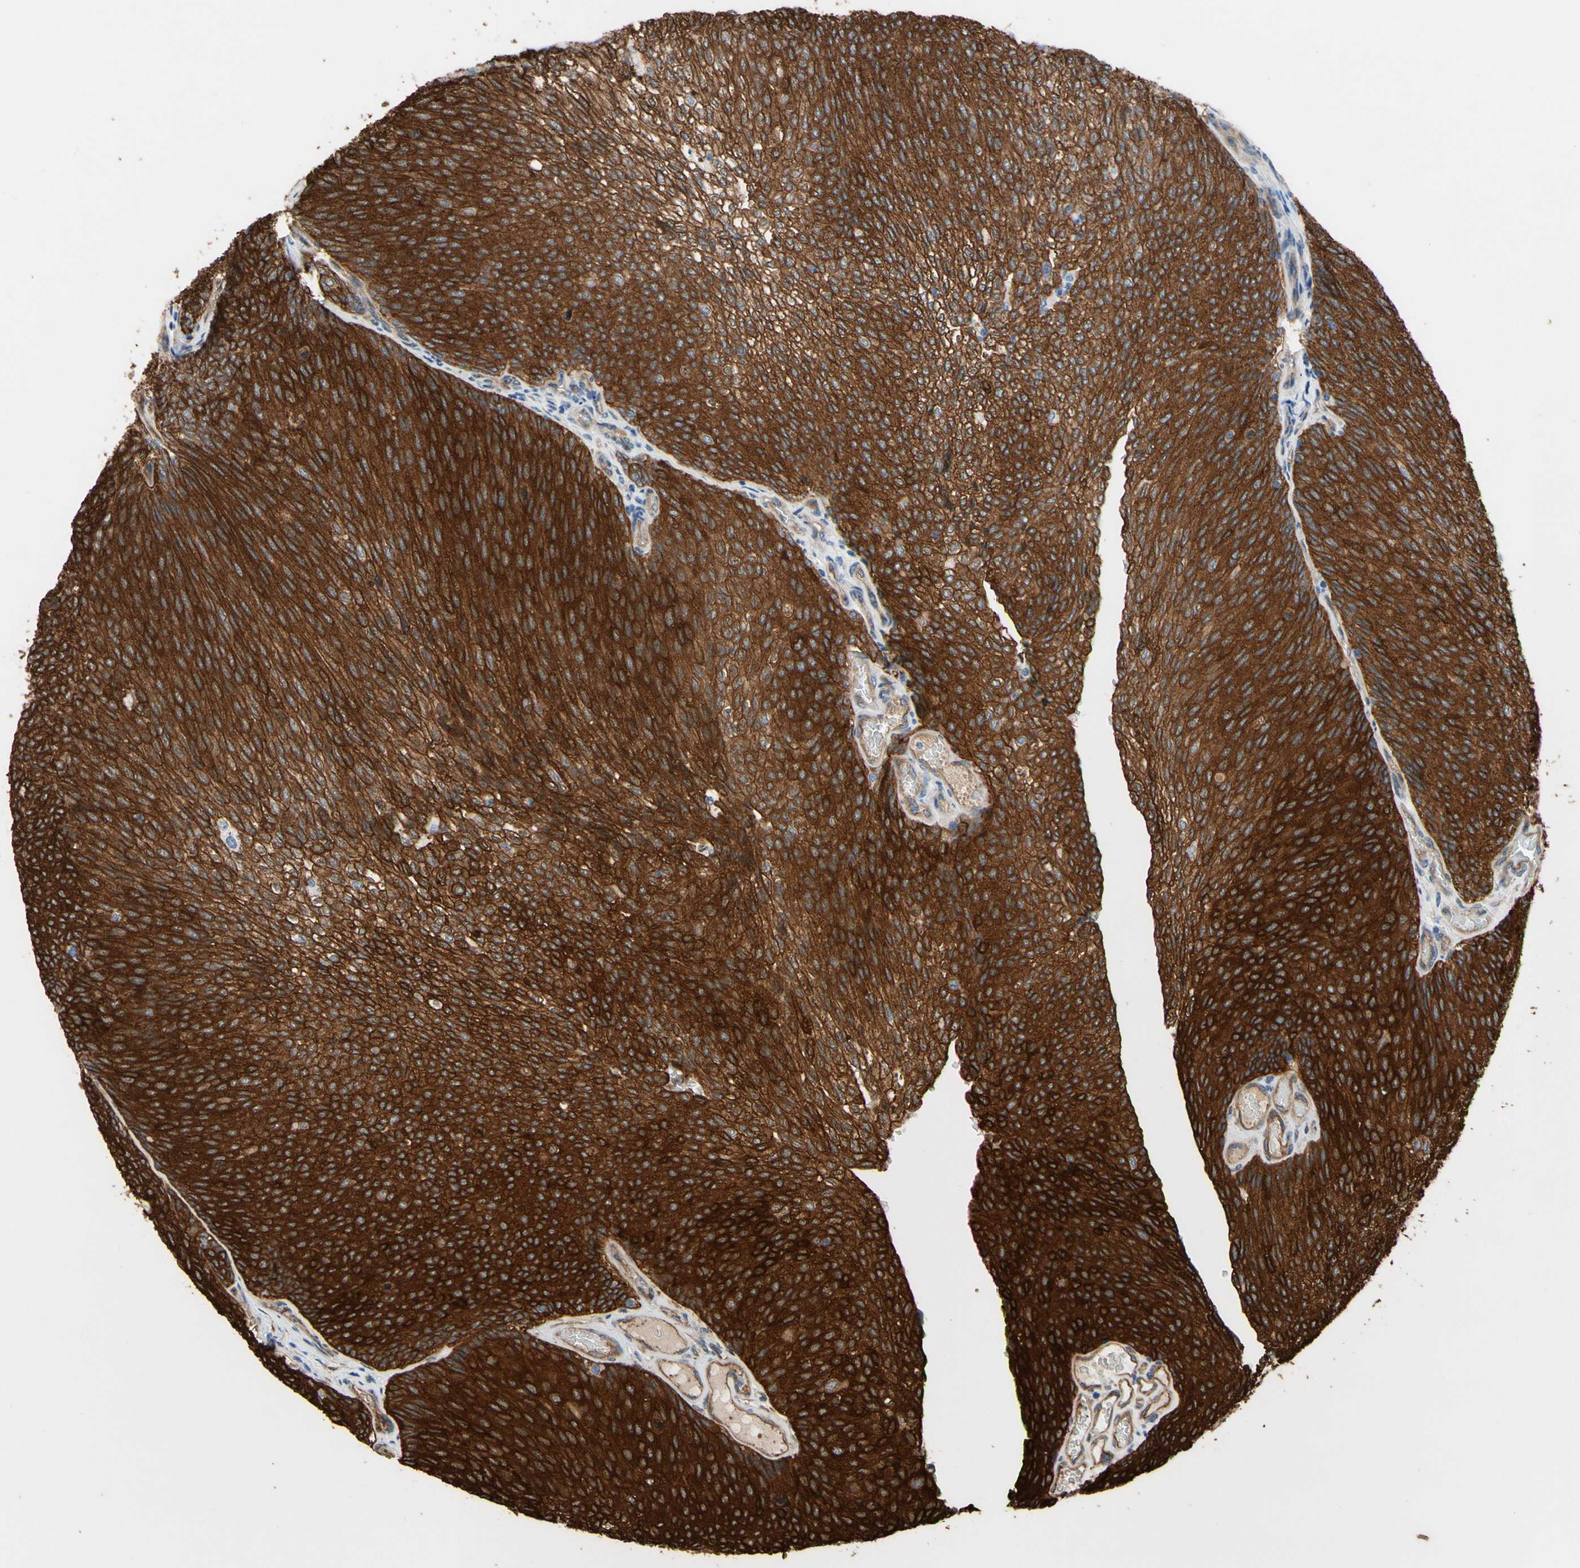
{"staining": {"intensity": "strong", "quantity": ">75%", "location": "cytoplasmic/membranous"}, "tissue": "urothelial cancer", "cell_type": "Tumor cells", "image_type": "cancer", "snomed": [{"axis": "morphology", "description": "Urothelial carcinoma, Low grade"}, {"axis": "topography", "description": "Urinary bladder"}], "caption": "IHC micrograph of human low-grade urothelial carcinoma stained for a protein (brown), which displays high levels of strong cytoplasmic/membranous expression in about >75% of tumor cells.", "gene": "CTTNBP2", "patient": {"sex": "female", "age": 79}}